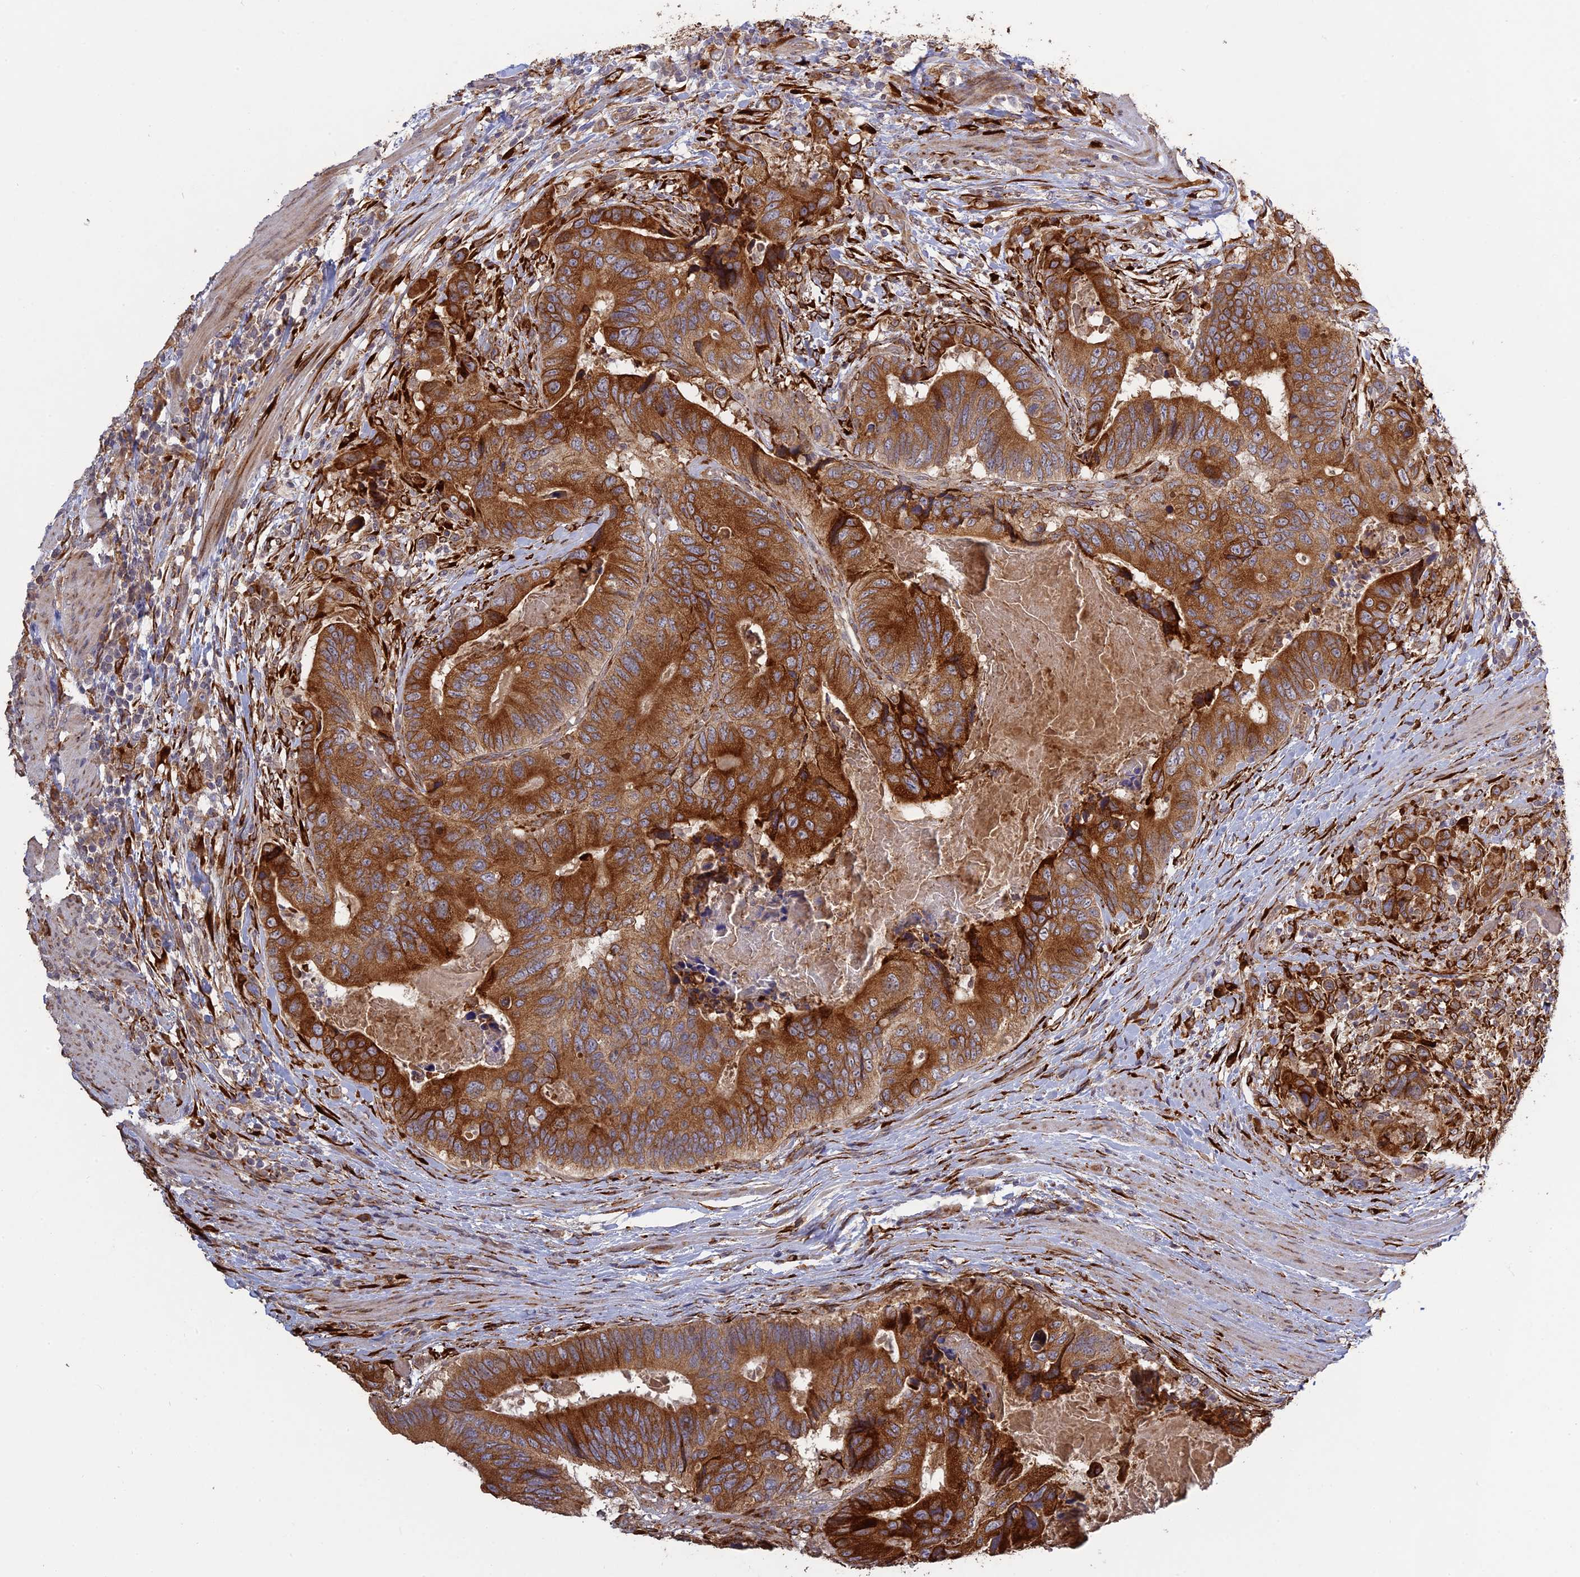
{"staining": {"intensity": "strong", "quantity": ">75%", "location": "cytoplasmic/membranous"}, "tissue": "colorectal cancer", "cell_type": "Tumor cells", "image_type": "cancer", "snomed": [{"axis": "morphology", "description": "Adenocarcinoma, NOS"}, {"axis": "topography", "description": "Colon"}], "caption": "Immunohistochemistry of adenocarcinoma (colorectal) exhibits high levels of strong cytoplasmic/membranous expression in about >75% of tumor cells.", "gene": "PPIC", "patient": {"sex": "male", "age": 84}}